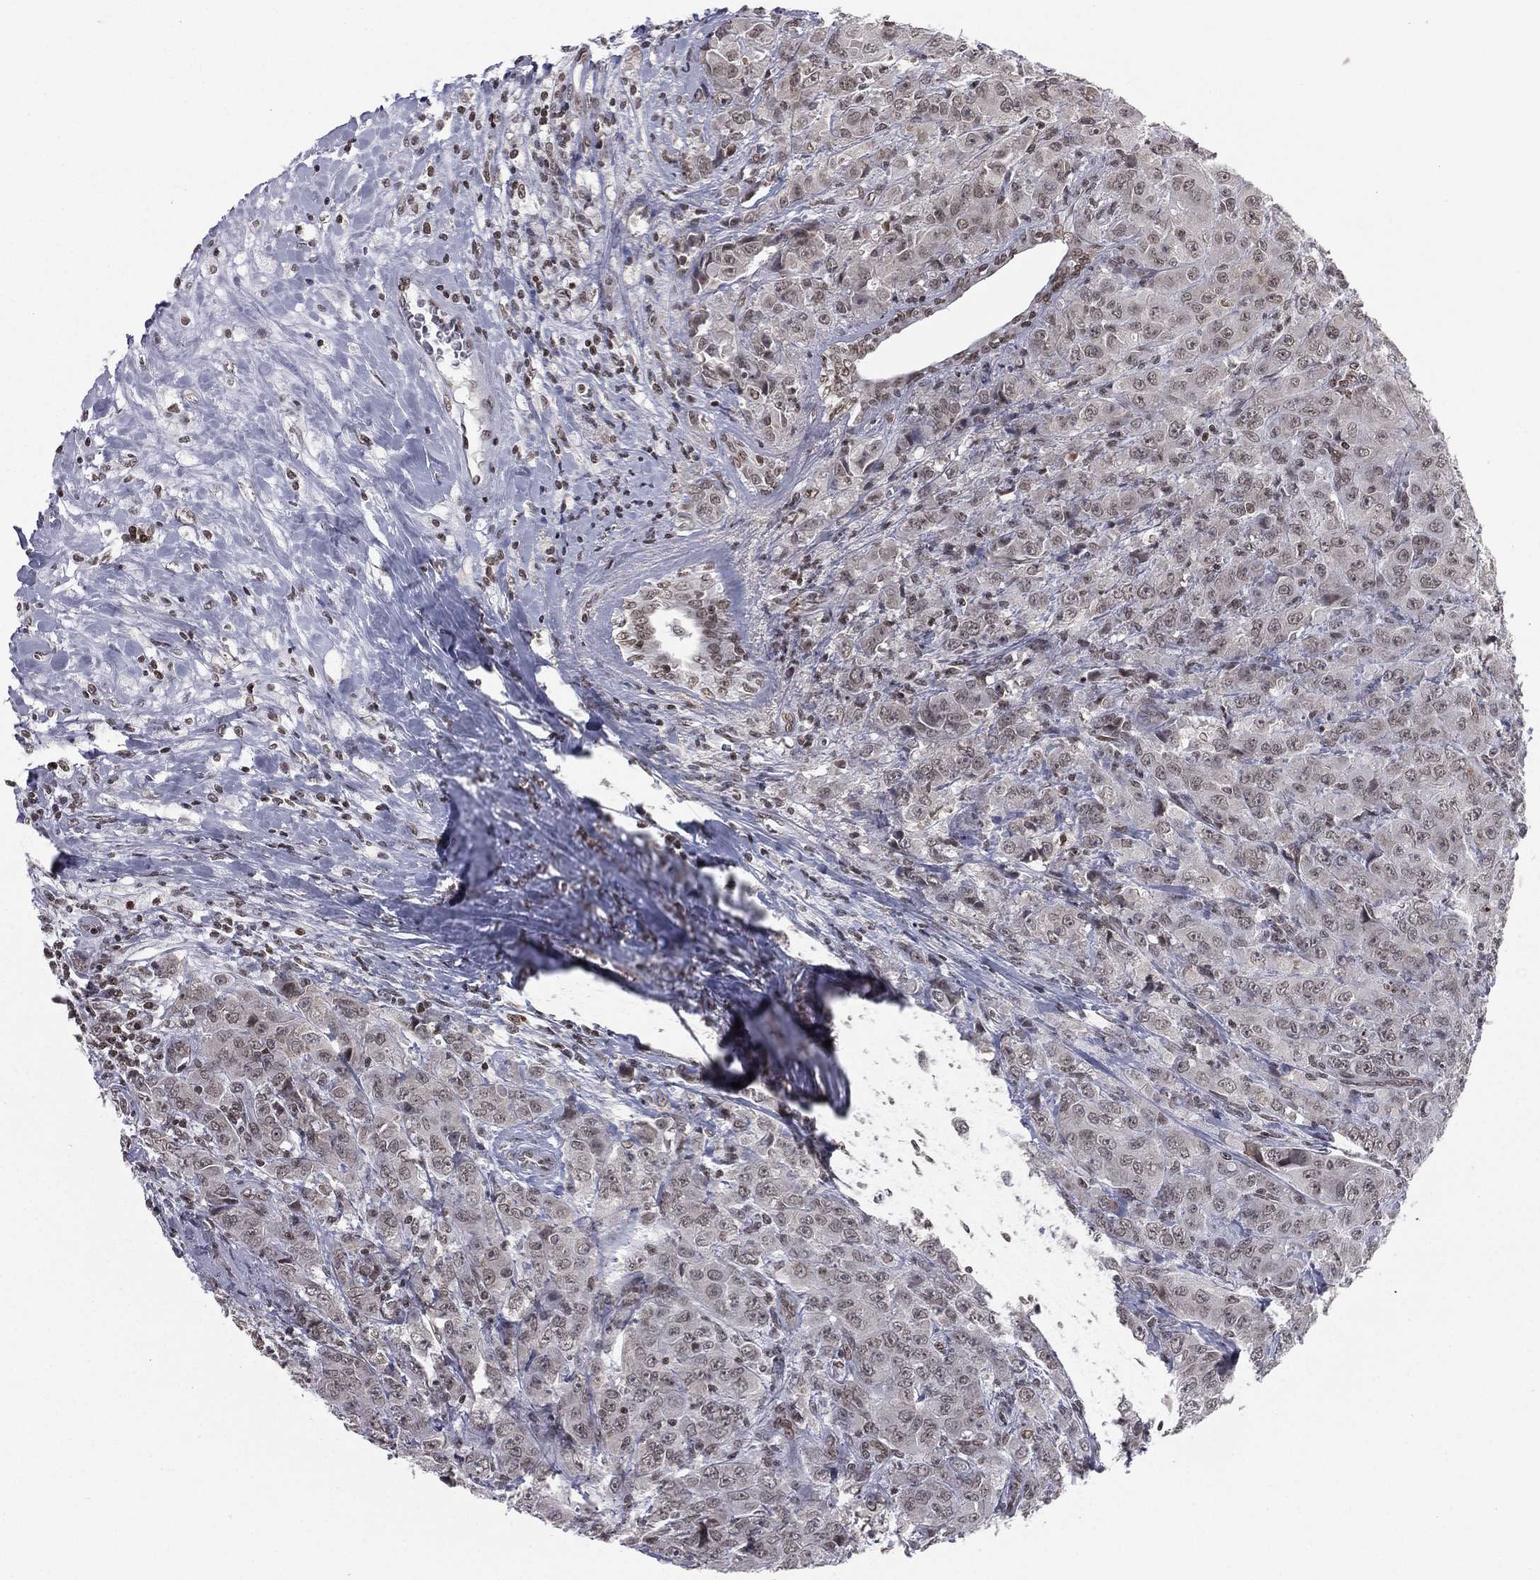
{"staining": {"intensity": "negative", "quantity": "none", "location": "none"}, "tissue": "breast cancer", "cell_type": "Tumor cells", "image_type": "cancer", "snomed": [{"axis": "morphology", "description": "Duct carcinoma"}, {"axis": "topography", "description": "Breast"}], "caption": "Tumor cells show no significant protein positivity in breast cancer. Brightfield microscopy of IHC stained with DAB (brown) and hematoxylin (blue), captured at high magnification.", "gene": "RFX7", "patient": {"sex": "female", "age": 43}}